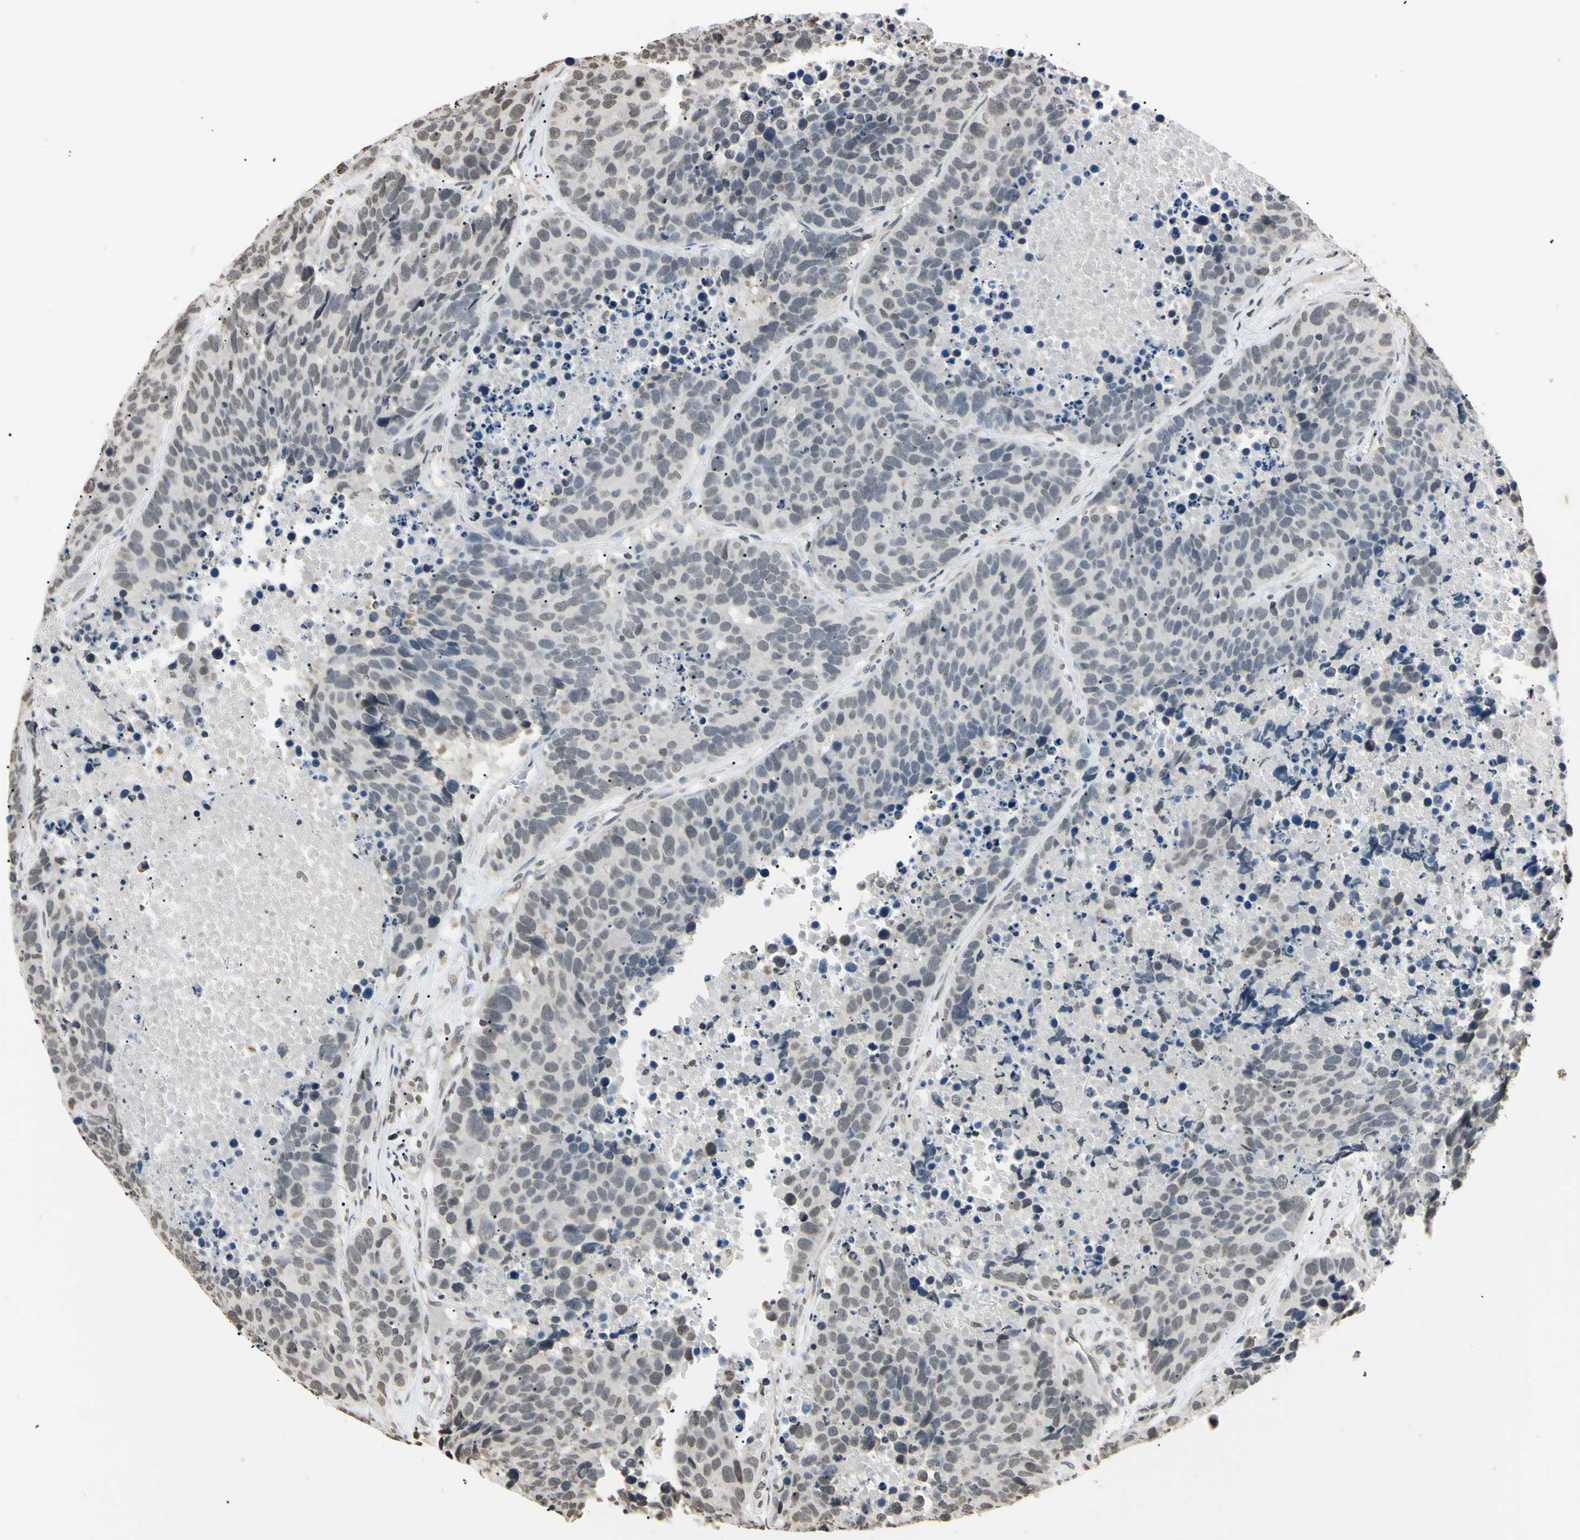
{"staining": {"intensity": "weak", "quantity": "25%-75%", "location": "nuclear"}, "tissue": "carcinoid", "cell_type": "Tumor cells", "image_type": "cancer", "snomed": [{"axis": "morphology", "description": "Carcinoid, malignant, NOS"}, {"axis": "topography", "description": "Lung"}], "caption": "Immunohistochemical staining of malignant carcinoid displays low levels of weak nuclear protein staining in approximately 25%-75% of tumor cells.", "gene": "CDC45", "patient": {"sex": "male", "age": 60}}